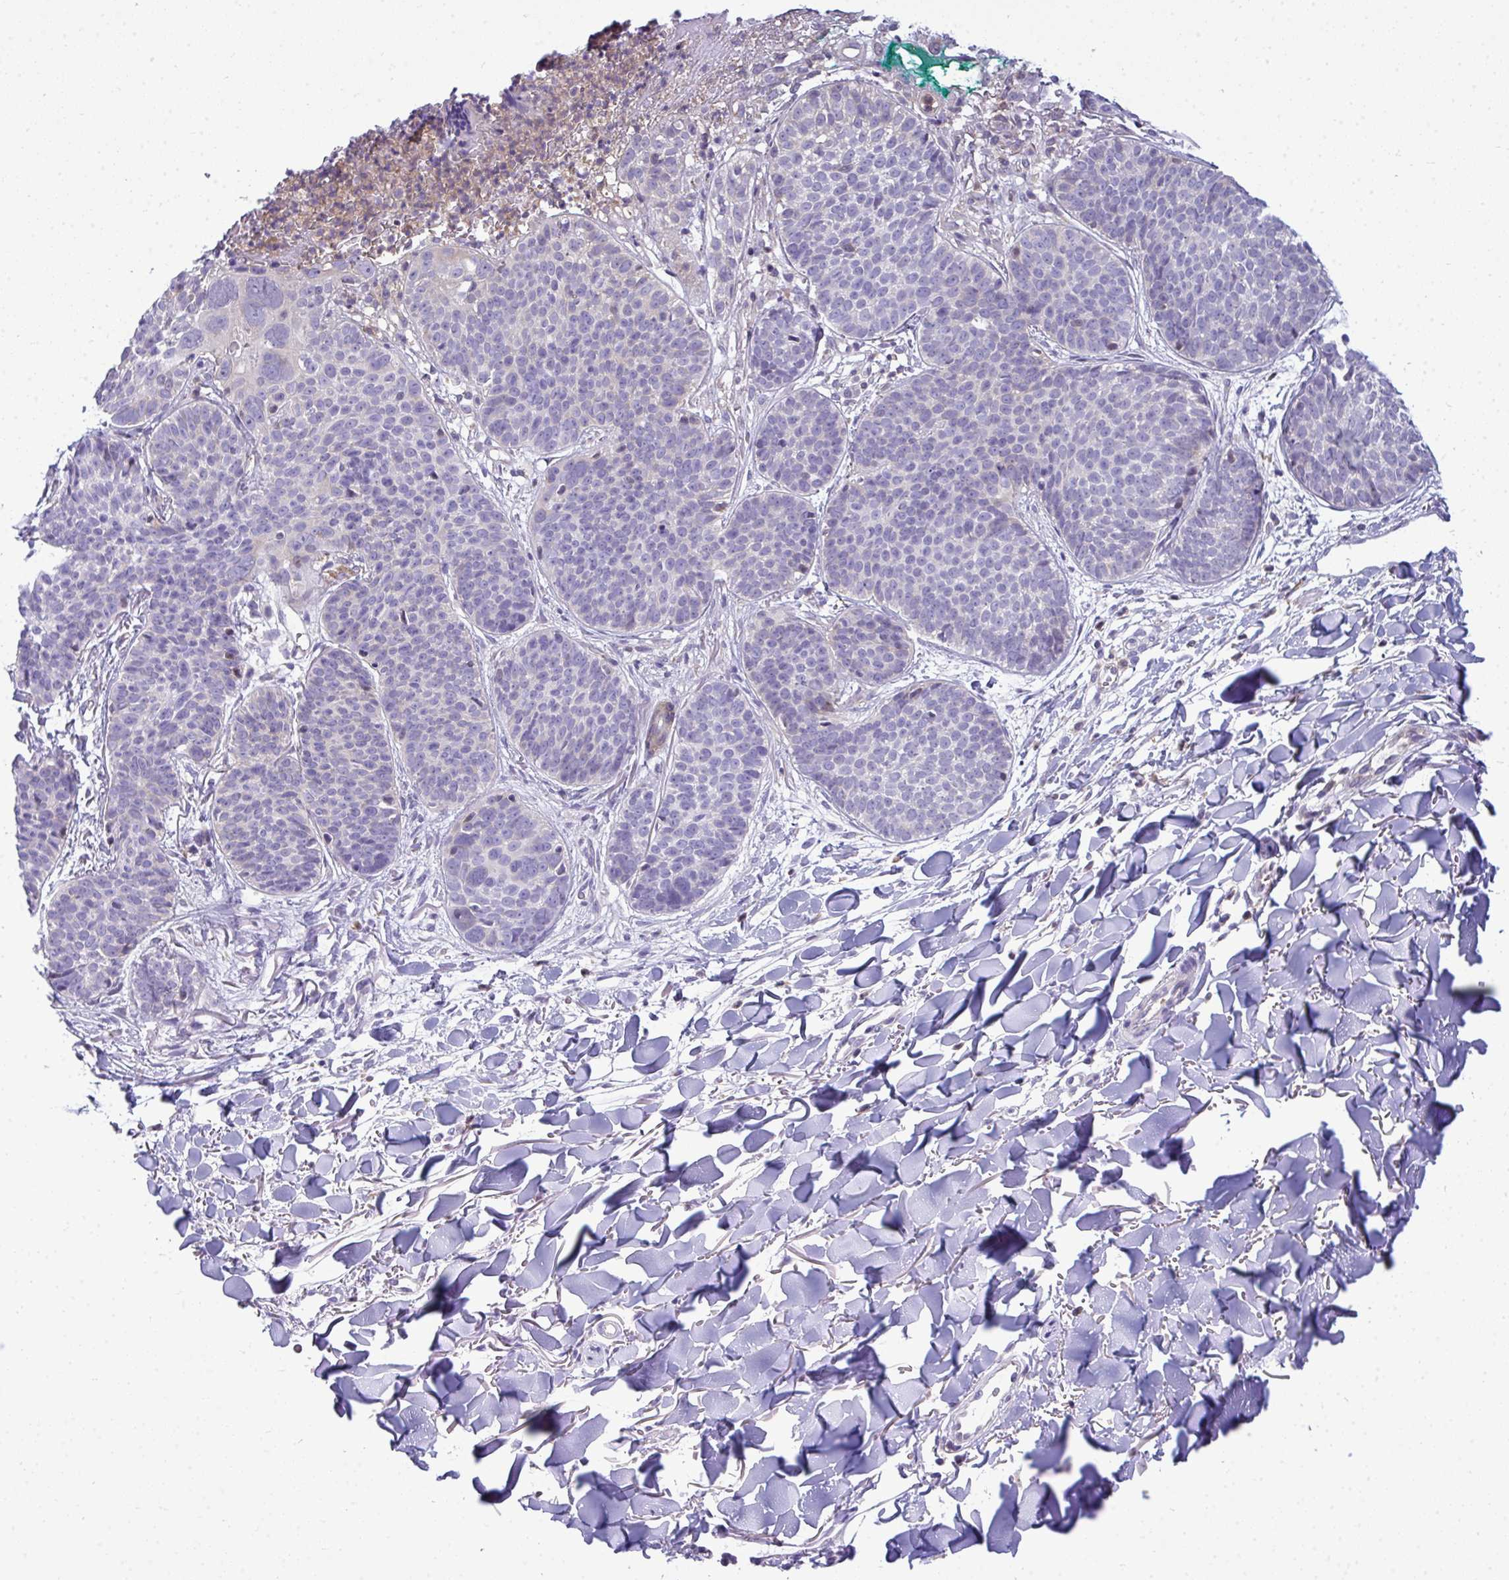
{"staining": {"intensity": "weak", "quantity": "<25%", "location": "cytoplasmic/membranous"}, "tissue": "skin cancer", "cell_type": "Tumor cells", "image_type": "cancer", "snomed": [{"axis": "morphology", "description": "Basal cell carcinoma"}, {"axis": "topography", "description": "Skin"}, {"axis": "topography", "description": "Skin of neck"}, {"axis": "topography", "description": "Skin of shoulder"}, {"axis": "topography", "description": "Skin of back"}], "caption": "This is an IHC micrograph of human basal cell carcinoma (skin). There is no staining in tumor cells.", "gene": "SLC30A6", "patient": {"sex": "male", "age": 80}}